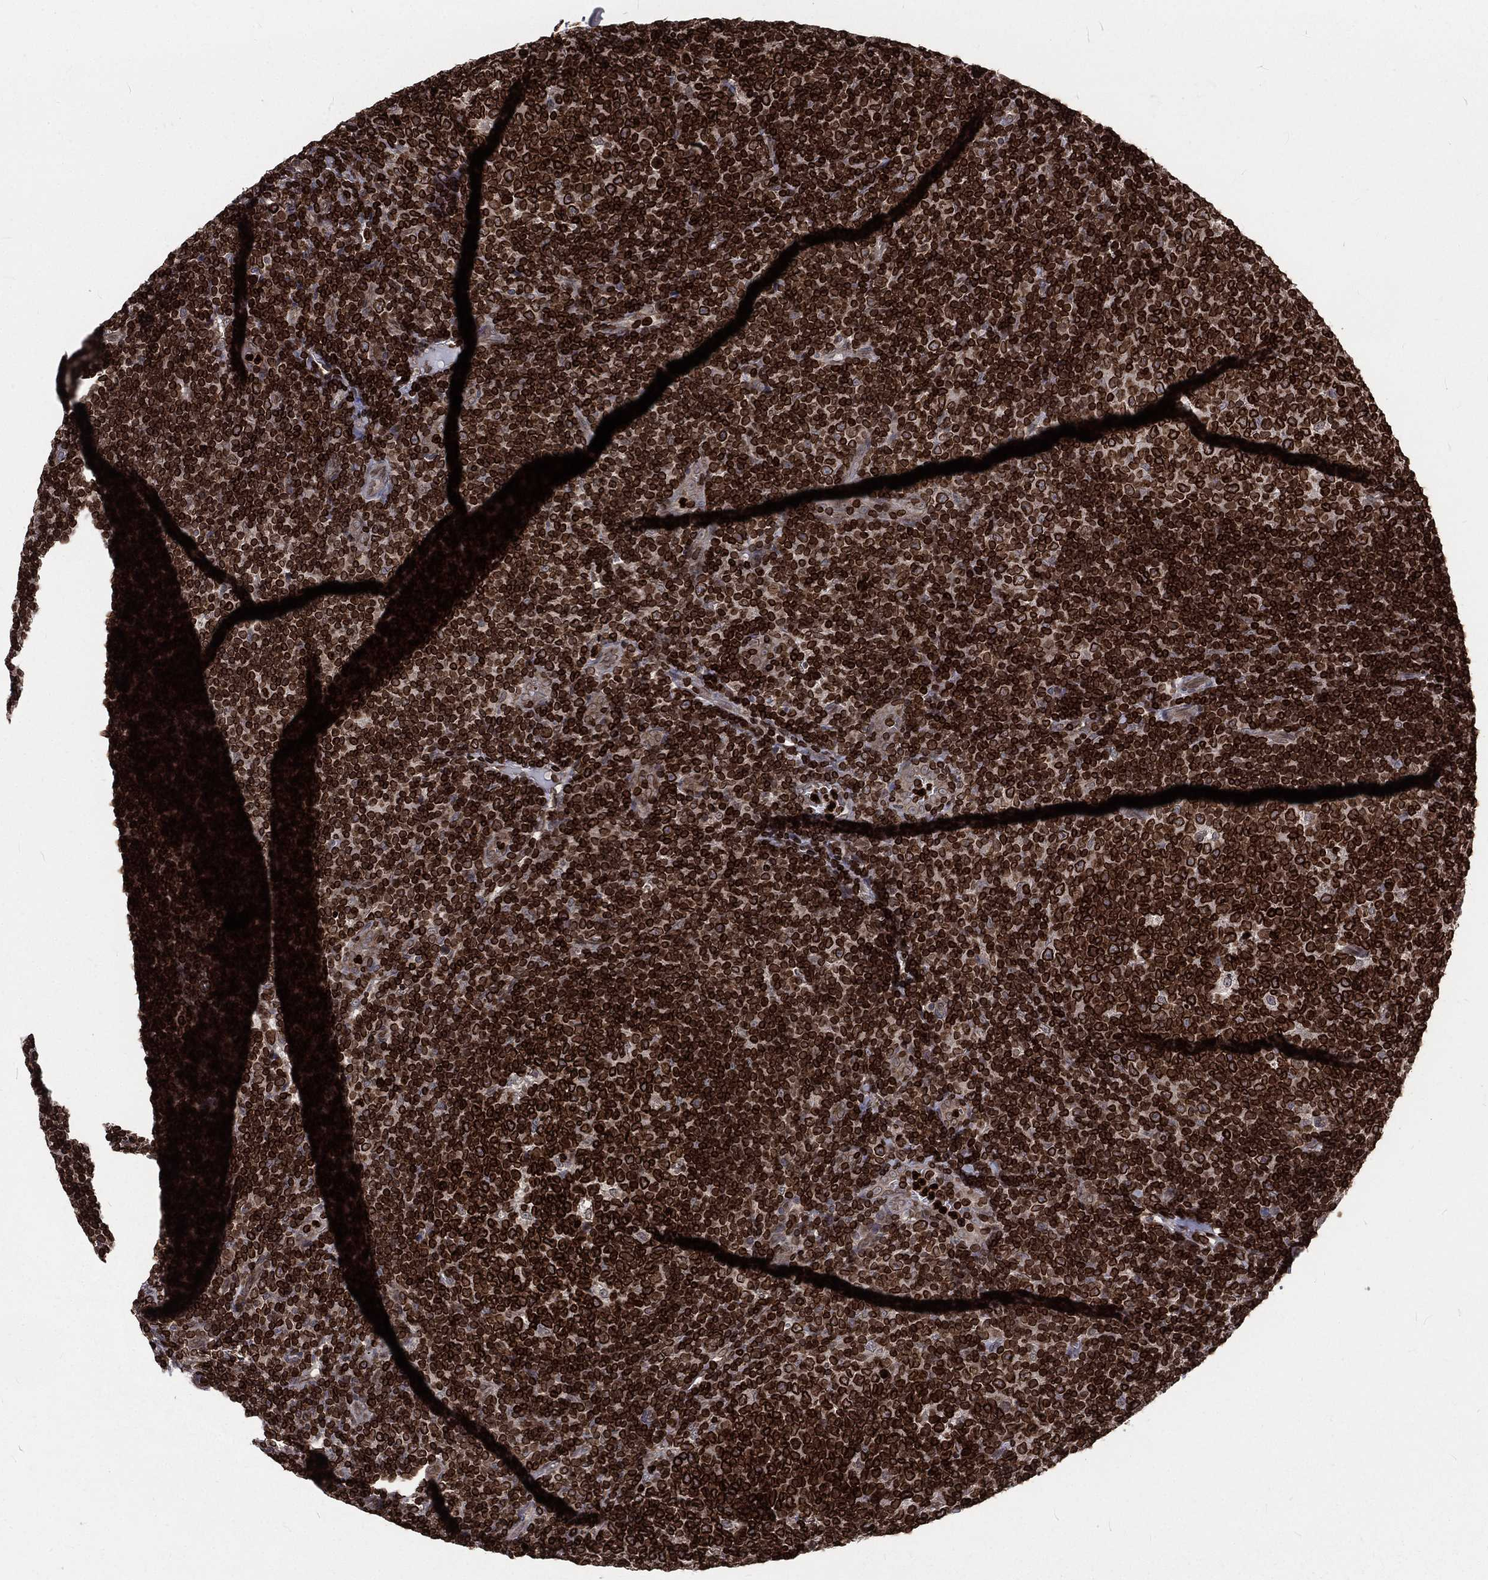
{"staining": {"intensity": "negative", "quantity": "none", "location": "none"}, "tissue": "tonsil", "cell_type": "Germinal center cells", "image_type": "normal", "snomed": [{"axis": "morphology", "description": "Normal tissue, NOS"}, {"axis": "topography", "description": "Tonsil"}], "caption": "Tonsil stained for a protein using immunohistochemistry shows no positivity germinal center cells.", "gene": "LBR", "patient": {"sex": "female", "age": 5}}